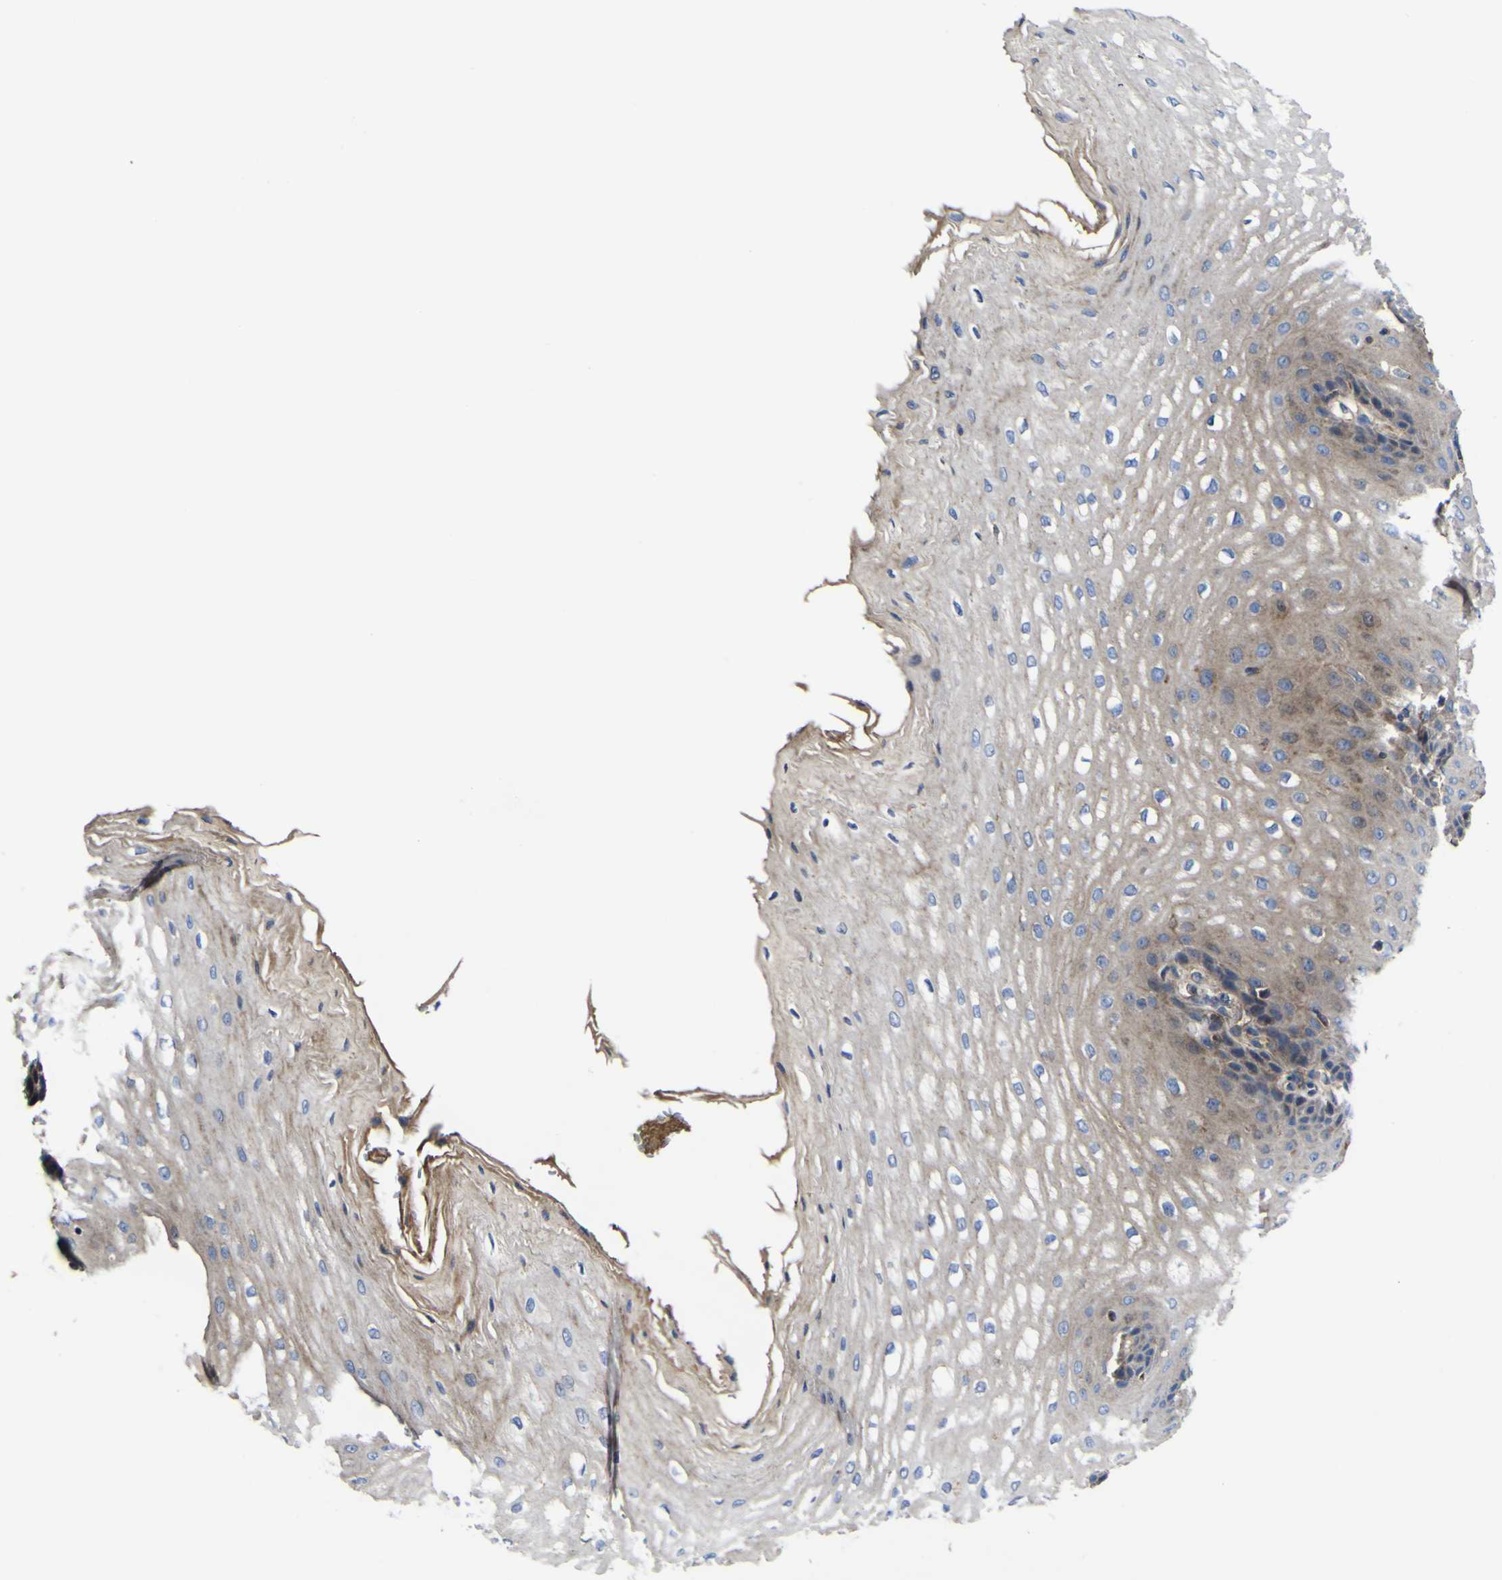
{"staining": {"intensity": "weak", "quantity": "25%-75%", "location": "cytoplasmic/membranous"}, "tissue": "esophagus", "cell_type": "Squamous epithelial cells", "image_type": "normal", "snomed": [{"axis": "morphology", "description": "Normal tissue, NOS"}, {"axis": "topography", "description": "Esophagus"}], "caption": "Immunohistochemical staining of unremarkable human esophagus demonstrates low levels of weak cytoplasmic/membranous positivity in about 25%-75% of squamous epithelial cells. The staining was performed using DAB, with brown indicating positive protein expression. Nuclei are stained blue with hematoxylin.", "gene": "CCDC90B", "patient": {"sex": "male", "age": 54}}